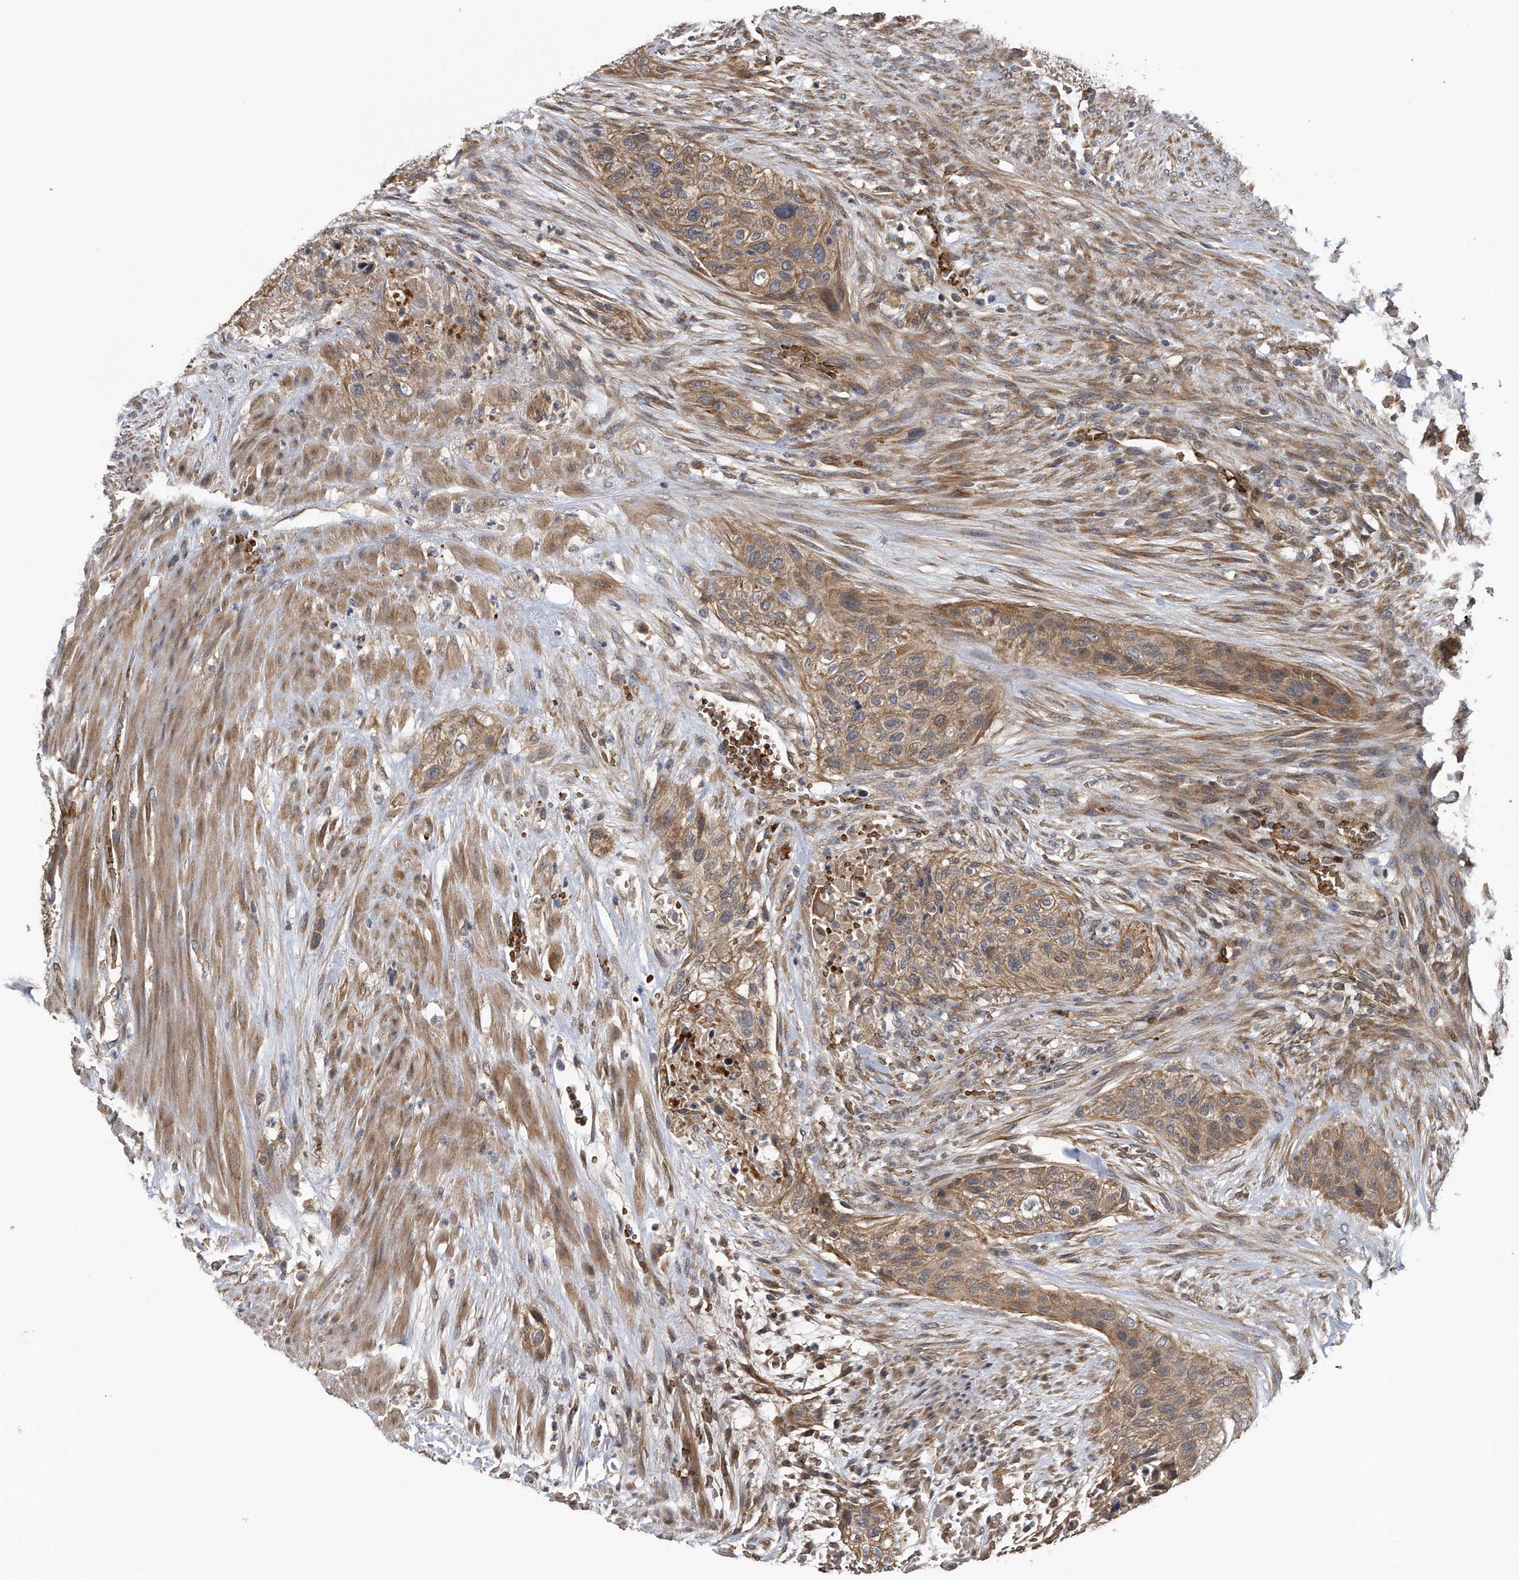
{"staining": {"intensity": "moderate", "quantity": ">75%", "location": "cytoplasmic/membranous,nuclear"}, "tissue": "urothelial cancer", "cell_type": "Tumor cells", "image_type": "cancer", "snomed": [{"axis": "morphology", "description": "Urothelial carcinoma, High grade"}, {"axis": "topography", "description": "Urinary bladder"}], "caption": "Human urothelial carcinoma (high-grade) stained for a protein (brown) reveals moderate cytoplasmic/membranous and nuclear positive positivity in about >75% of tumor cells.", "gene": "ZNF79", "patient": {"sex": "male", "age": 35}}